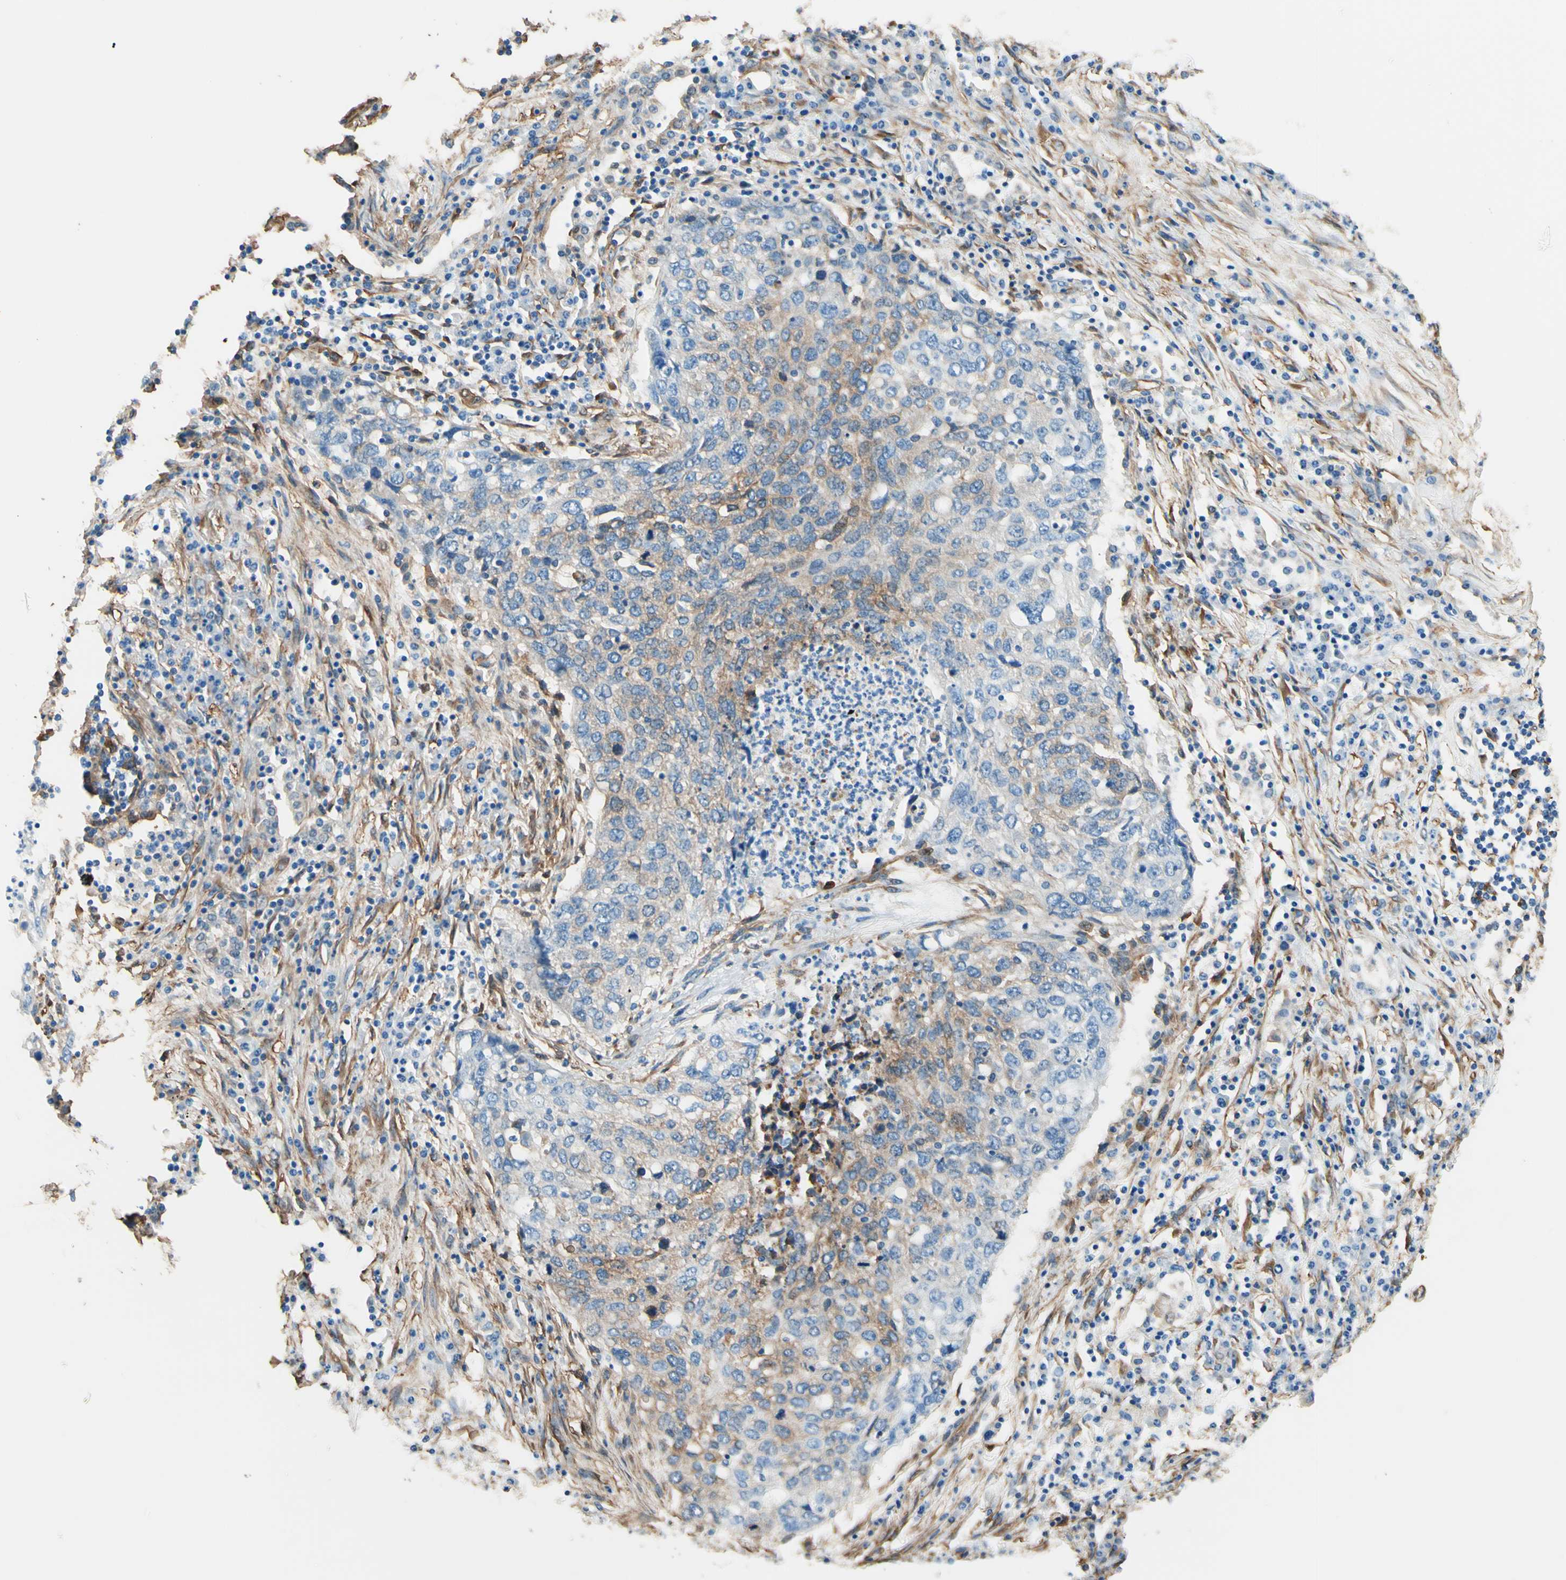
{"staining": {"intensity": "weak", "quantity": "25%-75%", "location": "cytoplasmic/membranous"}, "tissue": "lung cancer", "cell_type": "Tumor cells", "image_type": "cancer", "snomed": [{"axis": "morphology", "description": "Squamous cell carcinoma, NOS"}, {"axis": "topography", "description": "Lung"}], "caption": "Weak cytoplasmic/membranous staining is identified in about 25%-75% of tumor cells in squamous cell carcinoma (lung).", "gene": "DPYSL3", "patient": {"sex": "female", "age": 63}}